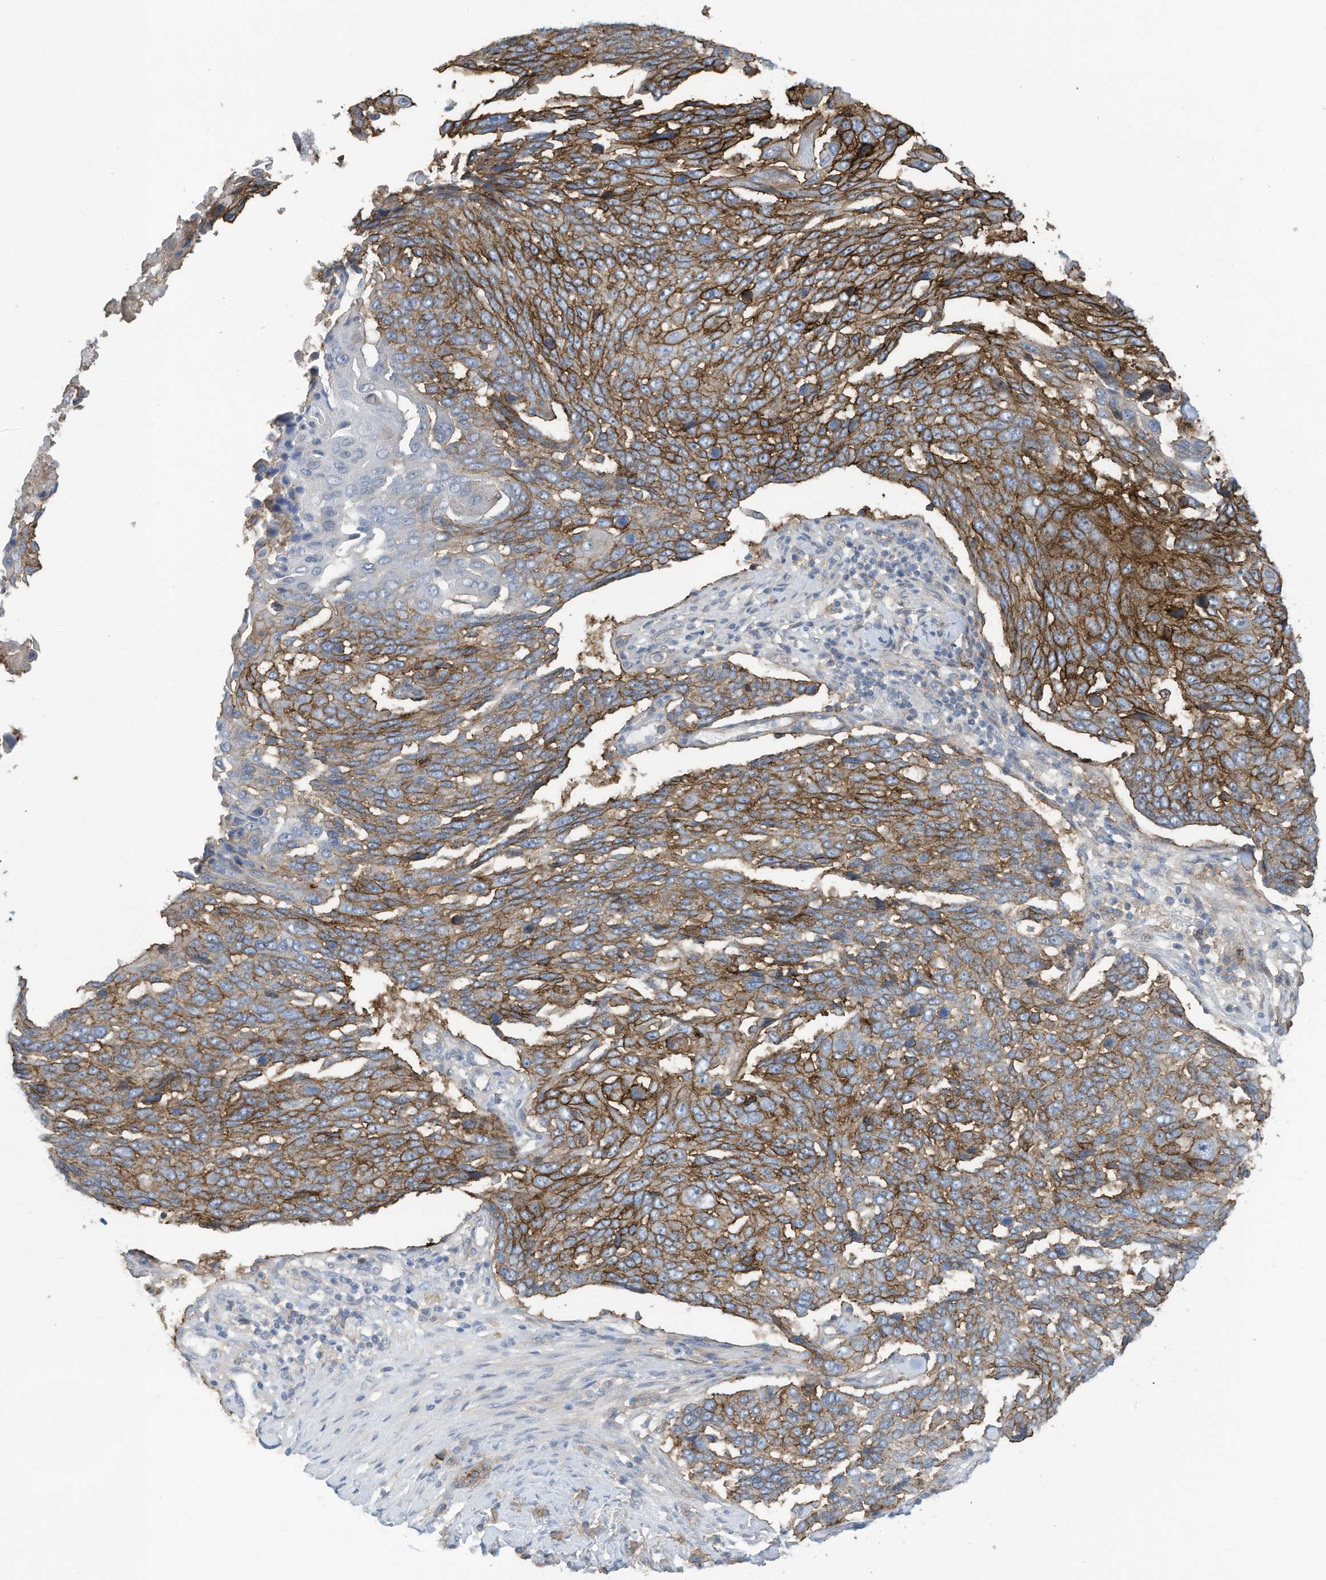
{"staining": {"intensity": "strong", "quantity": ">75%", "location": "cytoplasmic/membranous"}, "tissue": "lung cancer", "cell_type": "Tumor cells", "image_type": "cancer", "snomed": [{"axis": "morphology", "description": "Squamous cell carcinoma, NOS"}, {"axis": "topography", "description": "Lung"}], "caption": "Immunohistochemical staining of human lung cancer (squamous cell carcinoma) displays strong cytoplasmic/membranous protein expression in about >75% of tumor cells.", "gene": "SLC1A5", "patient": {"sex": "male", "age": 66}}